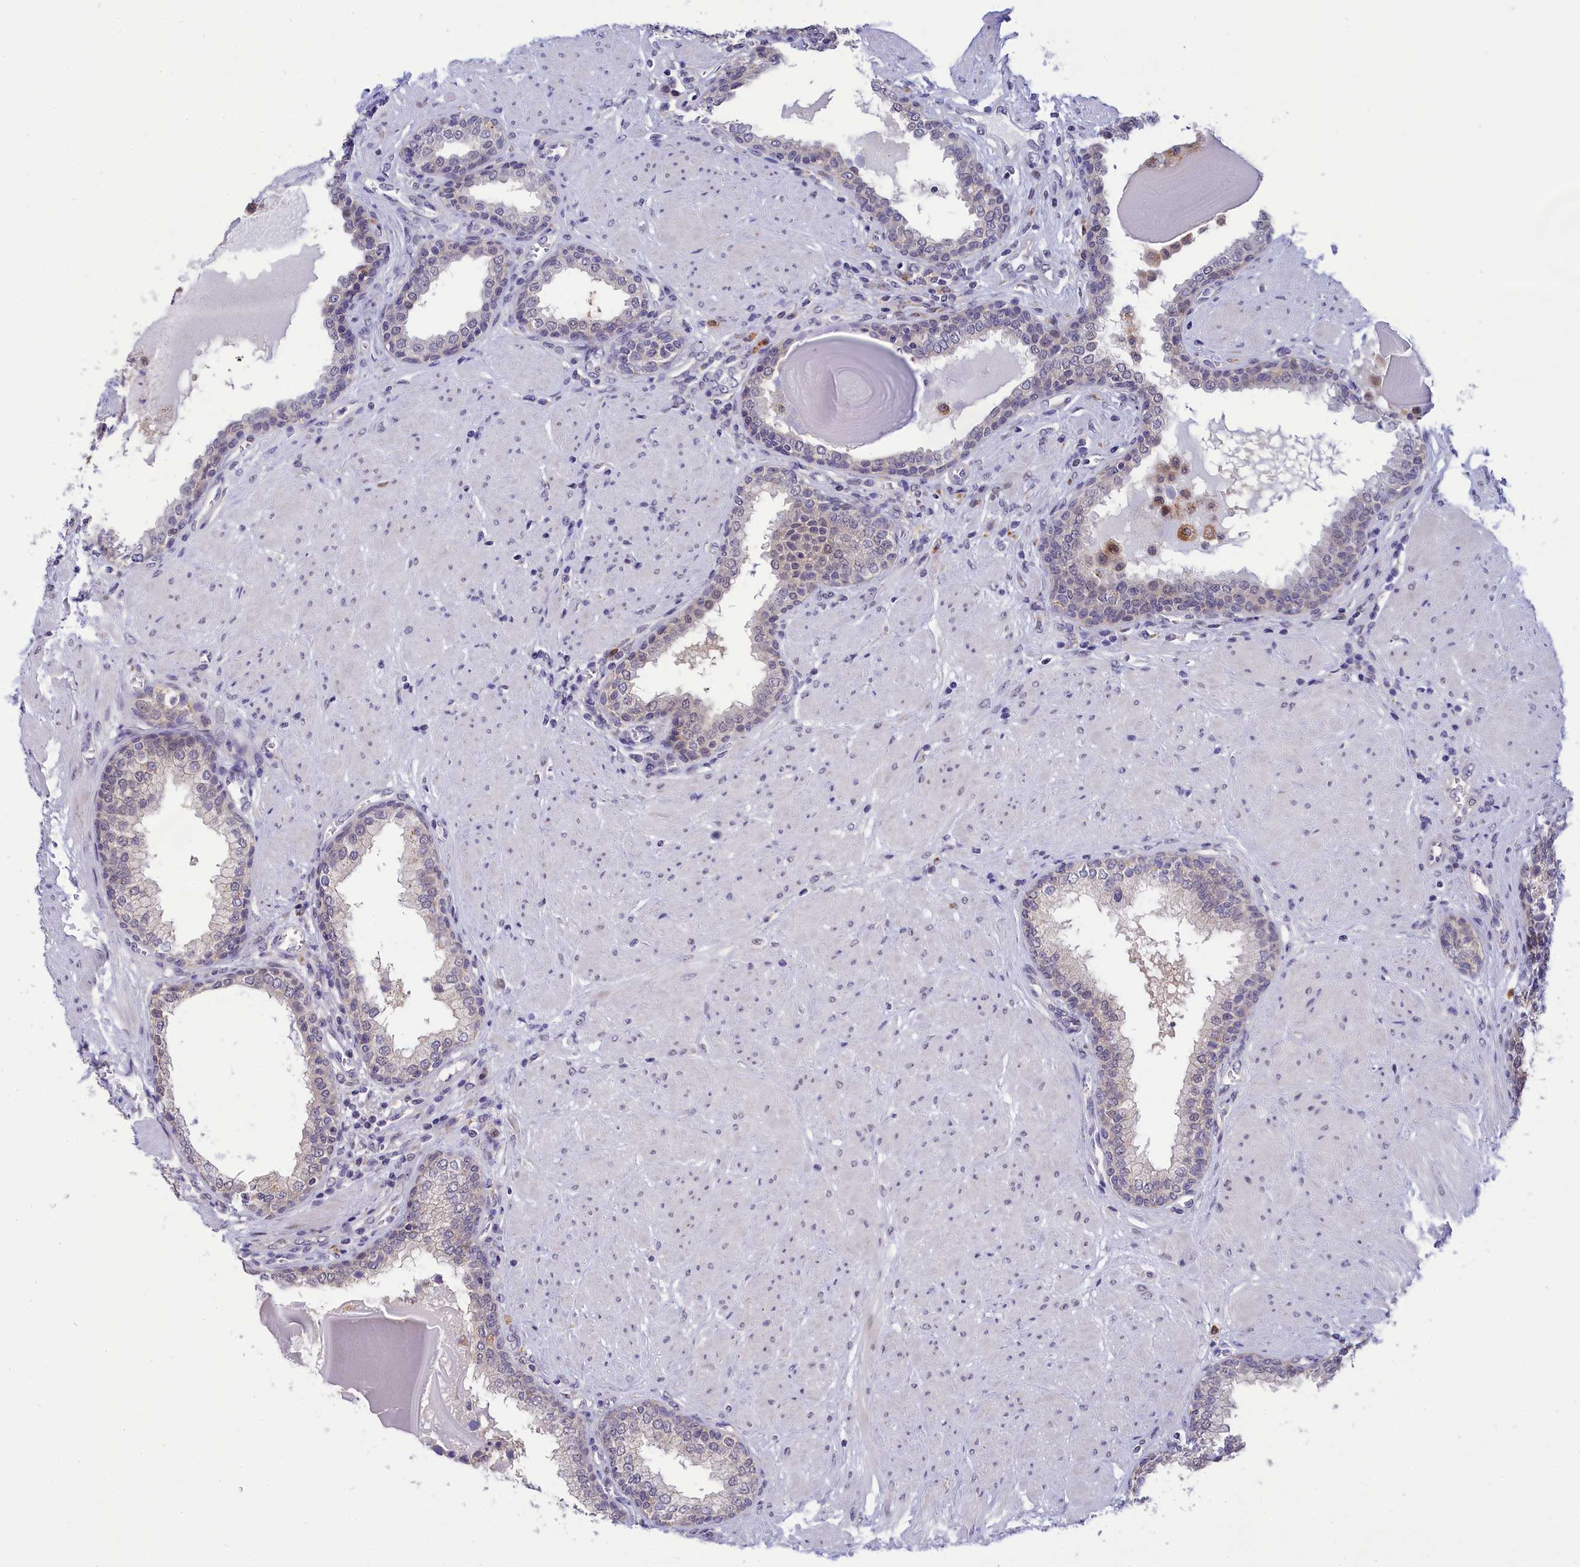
{"staining": {"intensity": "moderate", "quantity": "<25%", "location": "cytoplasmic/membranous"}, "tissue": "prostate", "cell_type": "Glandular cells", "image_type": "normal", "snomed": [{"axis": "morphology", "description": "Normal tissue, NOS"}, {"axis": "topography", "description": "Prostate"}], "caption": "Protein analysis of normal prostate shows moderate cytoplasmic/membranous expression in about <25% of glandular cells.", "gene": "KCTD14", "patient": {"sex": "male", "age": 51}}